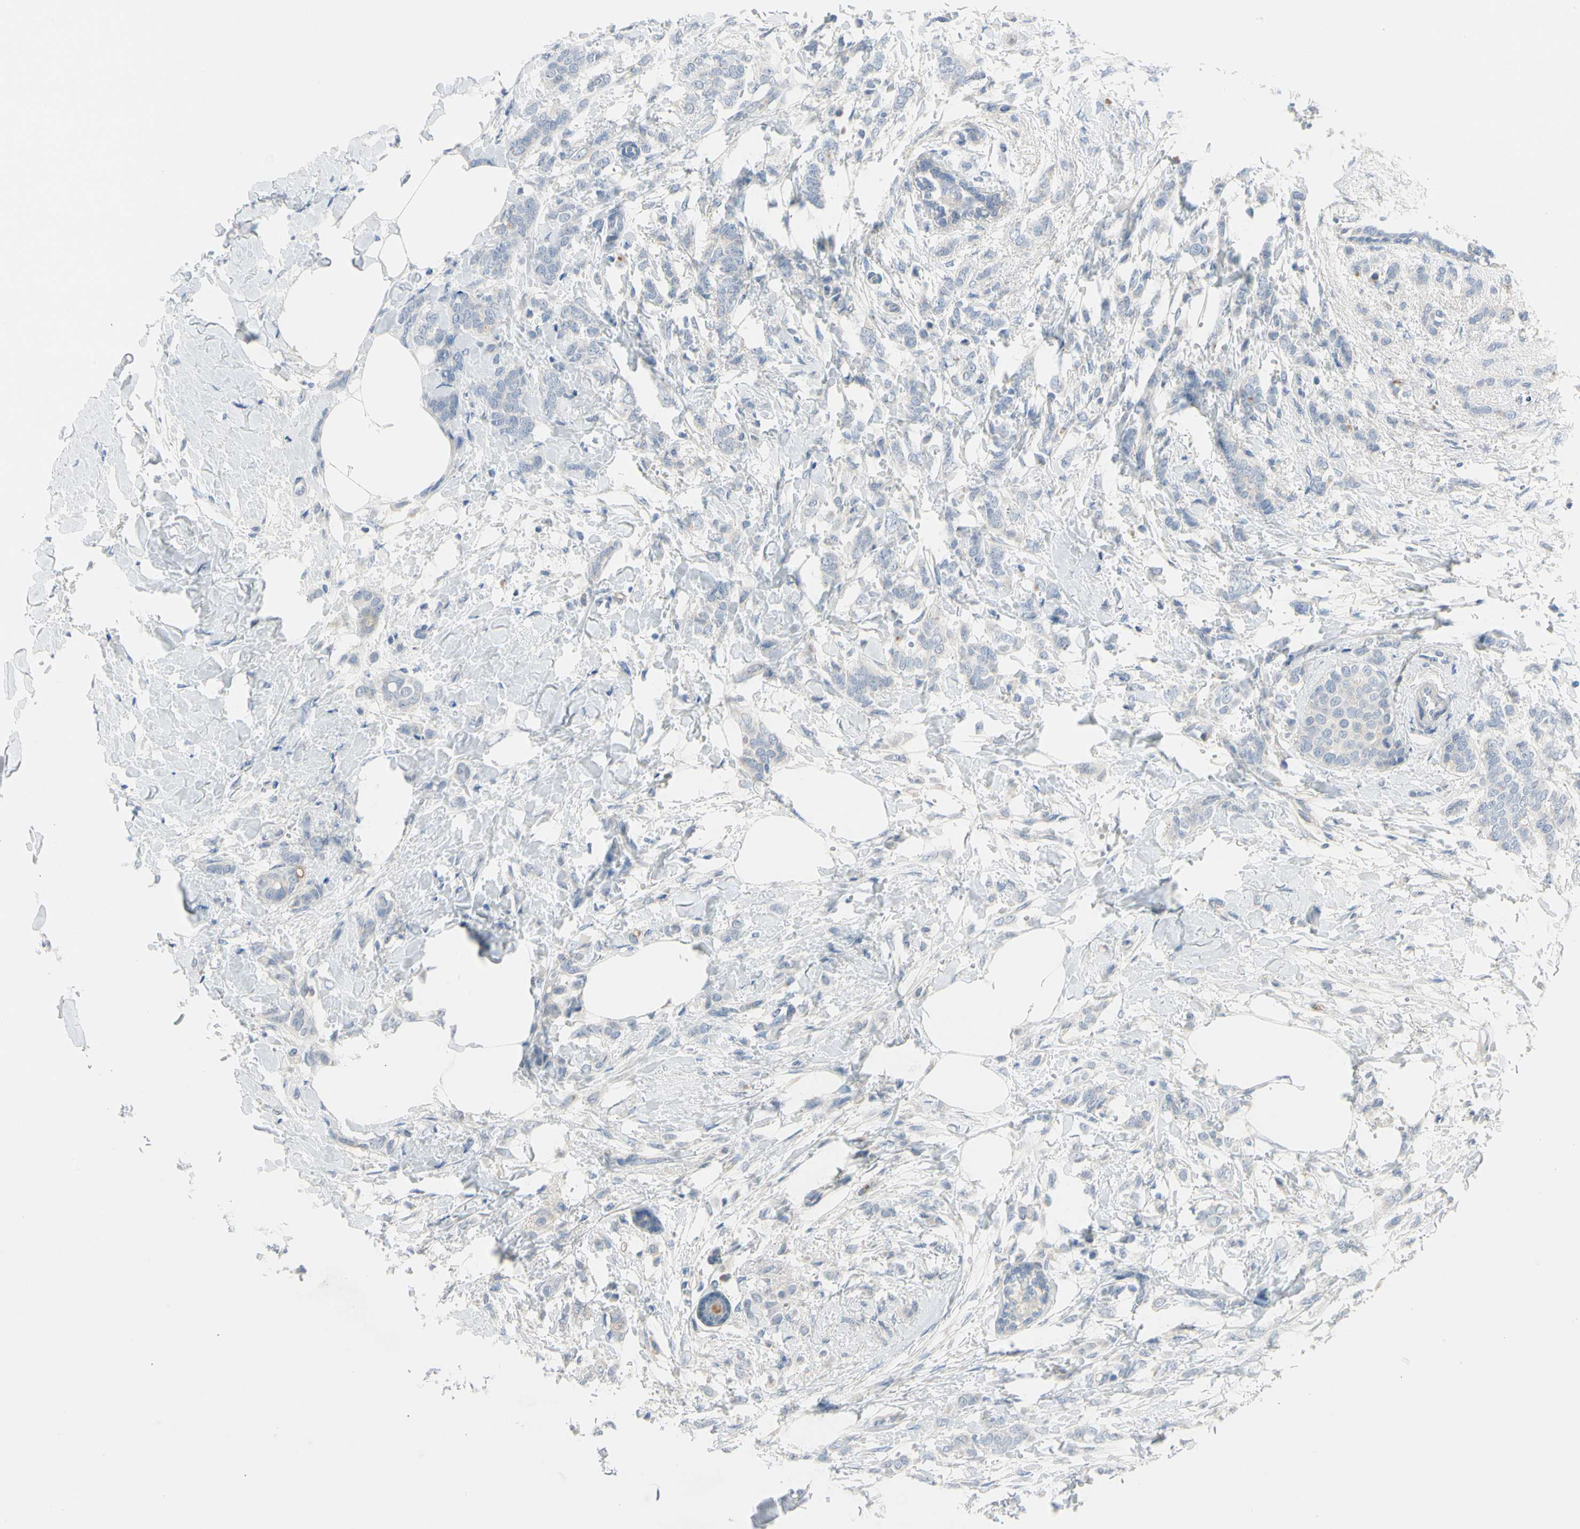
{"staining": {"intensity": "negative", "quantity": "none", "location": "none"}, "tissue": "breast cancer", "cell_type": "Tumor cells", "image_type": "cancer", "snomed": [{"axis": "morphology", "description": "Lobular carcinoma, in situ"}, {"axis": "morphology", "description": "Lobular carcinoma"}, {"axis": "topography", "description": "Breast"}], "caption": "IHC histopathology image of neoplastic tissue: human breast cancer (lobular carcinoma in situ) stained with DAB (3,3'-diaminobenzidine) displays no significant protein expression in tumor cells. (DAB (3,3'-diaminobenzidine) immunohistochemistry visualized using brightfield microscopy, high magnification).", "gene": "MARK1", "patient": {"sex": "female", "age": 41}}